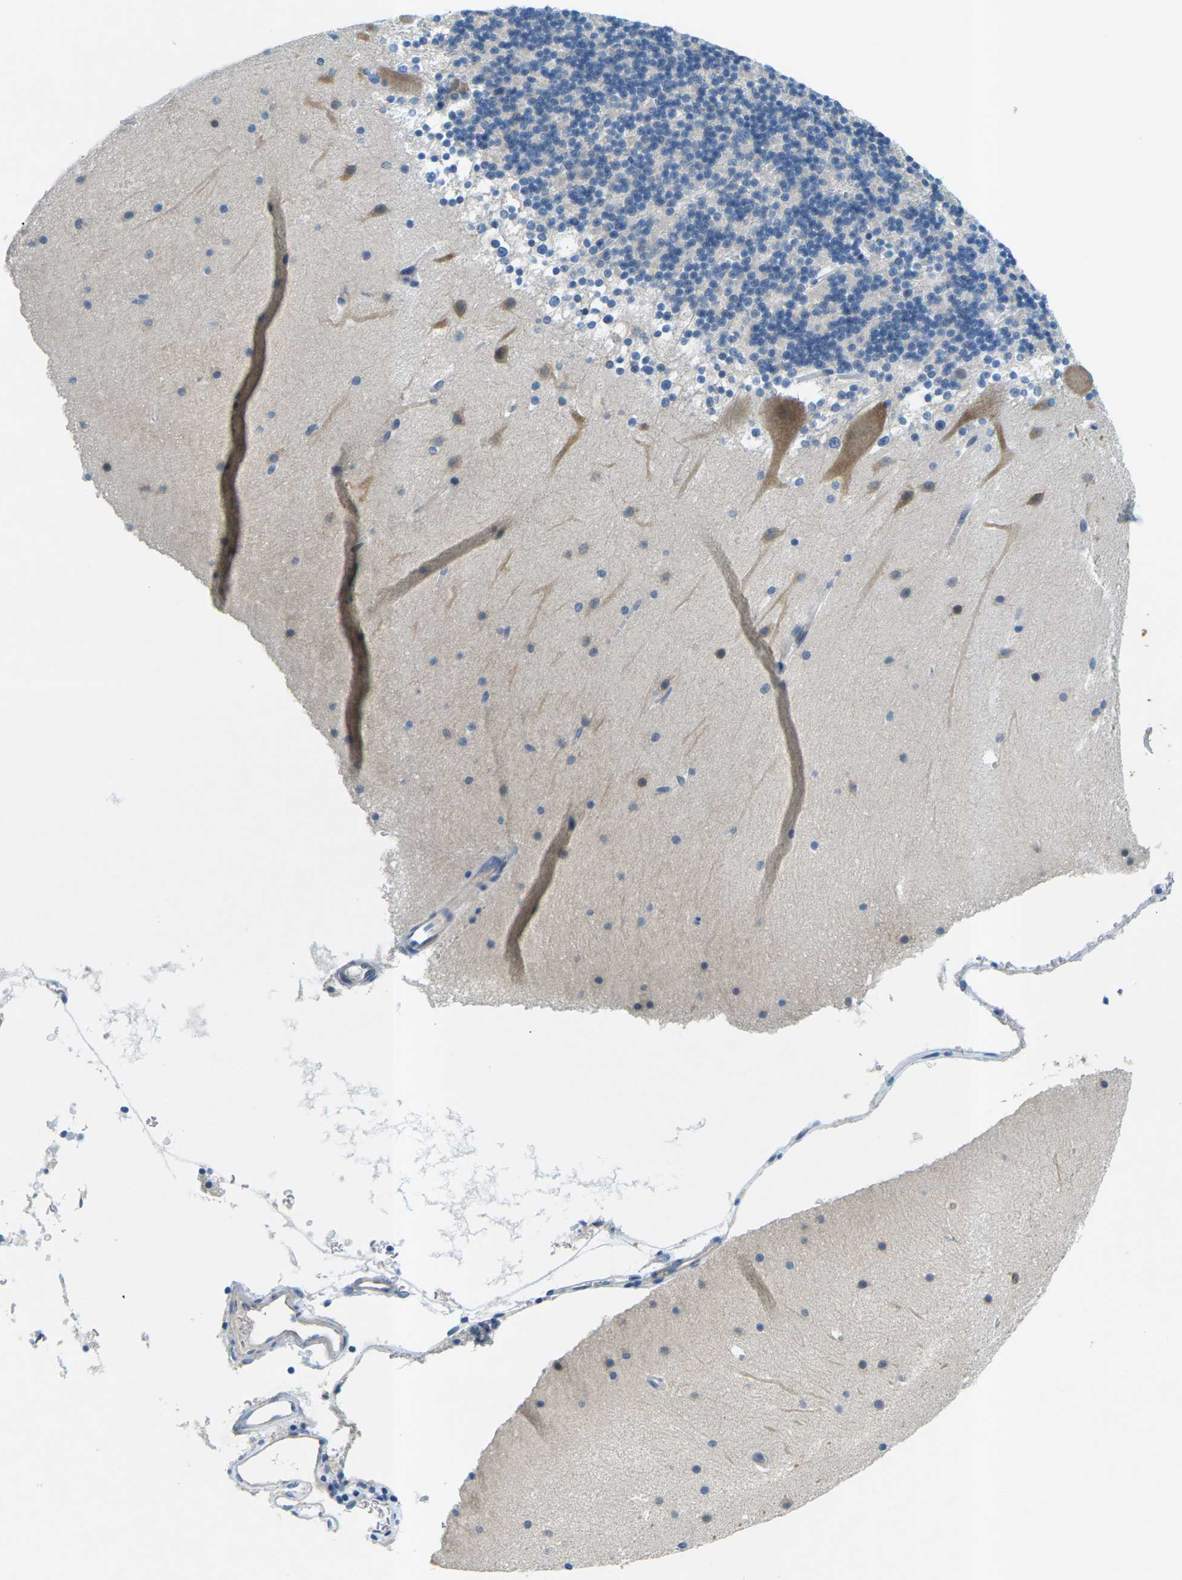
{"staining": {"intensity": "negative", "quantity": "none", "location": "none"}, "tissue": "cerebellum", "cell_type": "Cells in granular layer", "image_type": "normal", "snomed": [{"axis": "morphology", "description": "Normal tissue, NOS"}, {"axis": "topography", "description": "Cerebellum"}], "caption": "Immunohistochemistry of unremarkable cerebellum reveals no expression in cells in granular layer.", "gene": "CTNND1", "patient": {"sex": "male", "age": 45}}